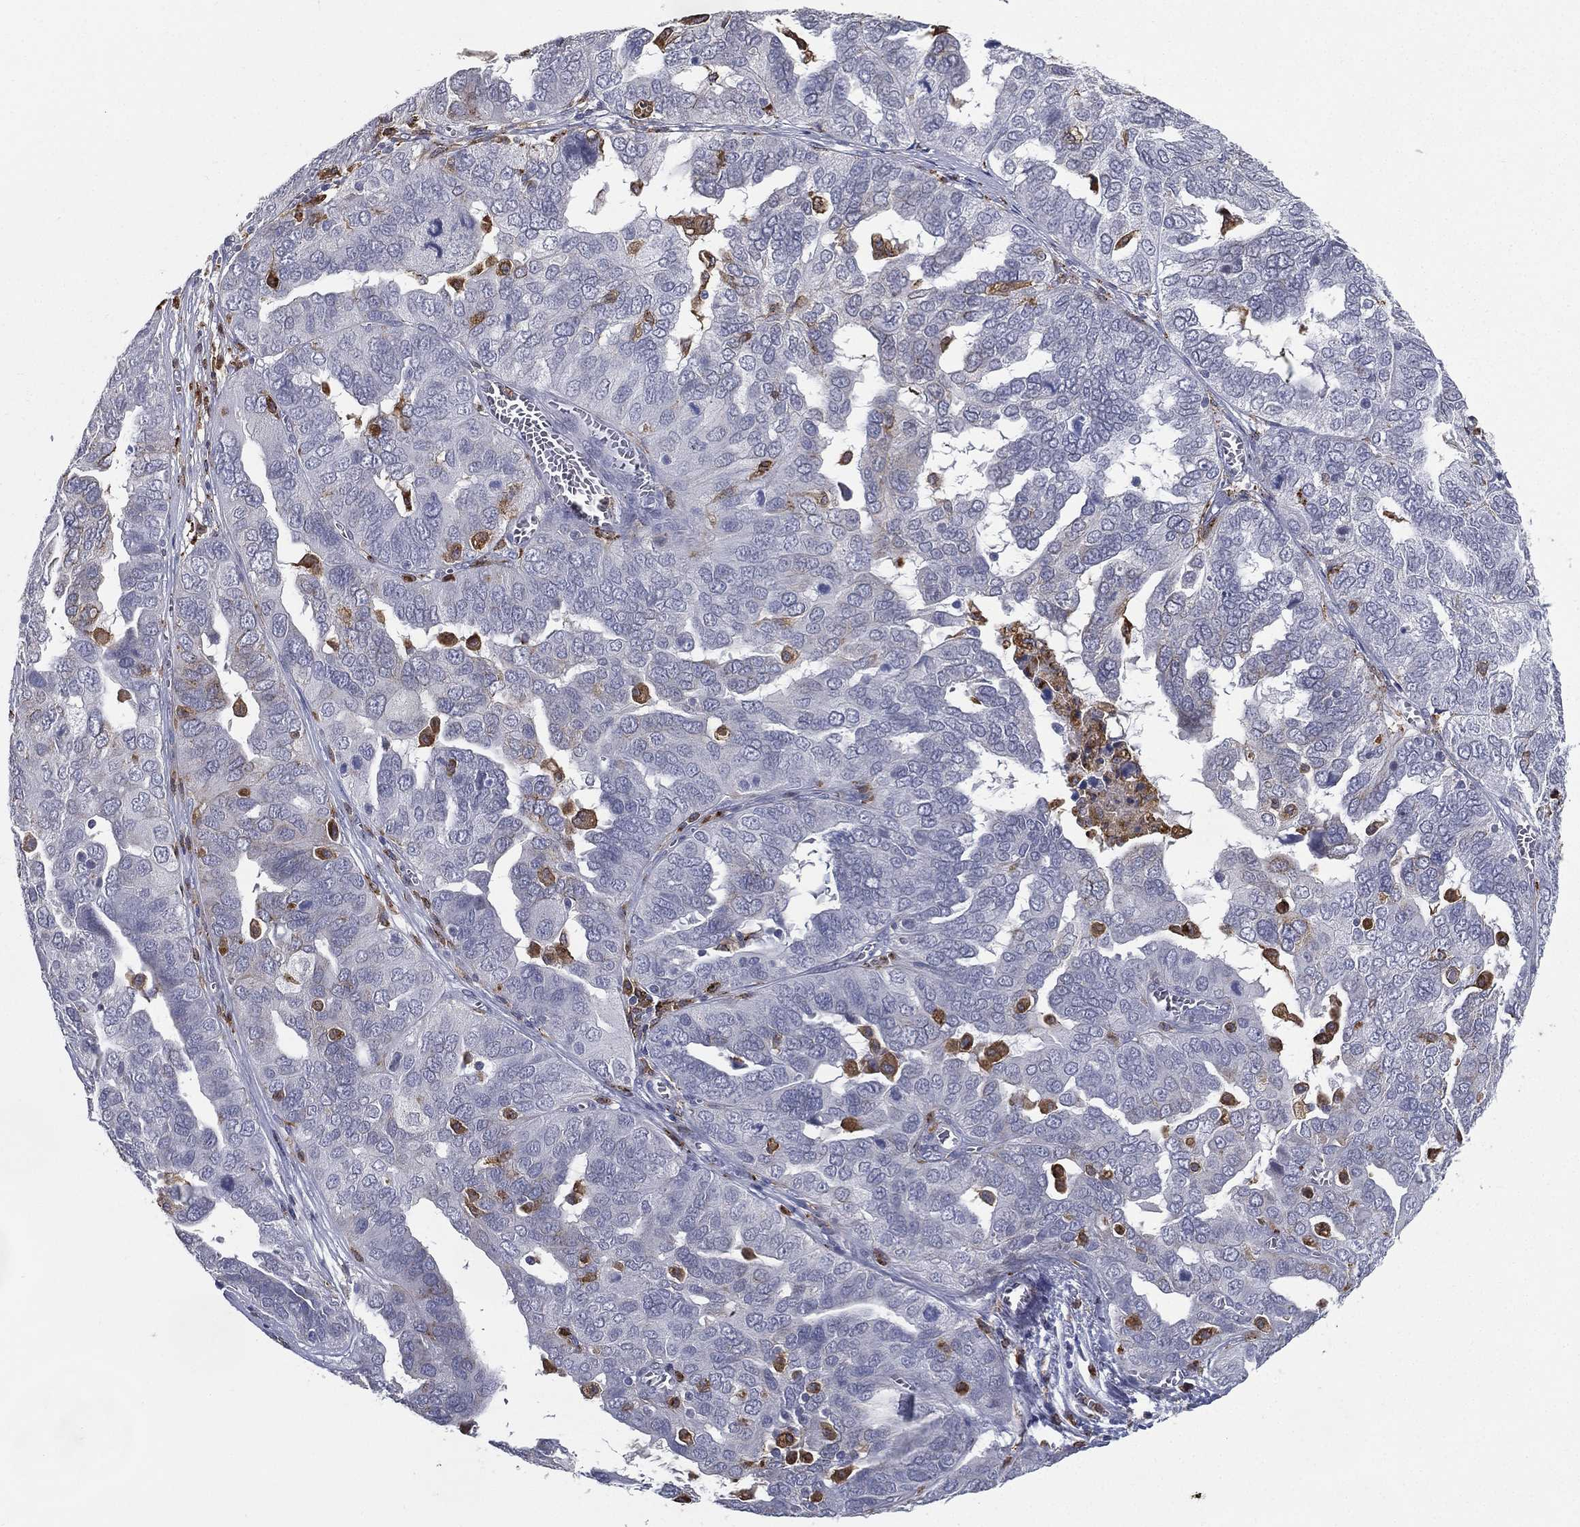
{"staining": {"intensity": "negative", "quantity": "none", "location": "none"}, "tissue": "ovarian cancer", "cell_type": "Tumor cells", "image_type": "cancer", "snomed": [{"axis": "morphology", "description": "Carcinoma, endometroid"}, {"axis": "topography", "description": "Soft tissue"}, {"axis": "topography", "description": "Ovary"}], "caption": "IHC micrograph of human ovarian endometroid carcinoma stained for a protein (brown), which displays no expression in tumor cells.", "gene": "EVI2B", "patient": {"sex": "female", "age": 52}}